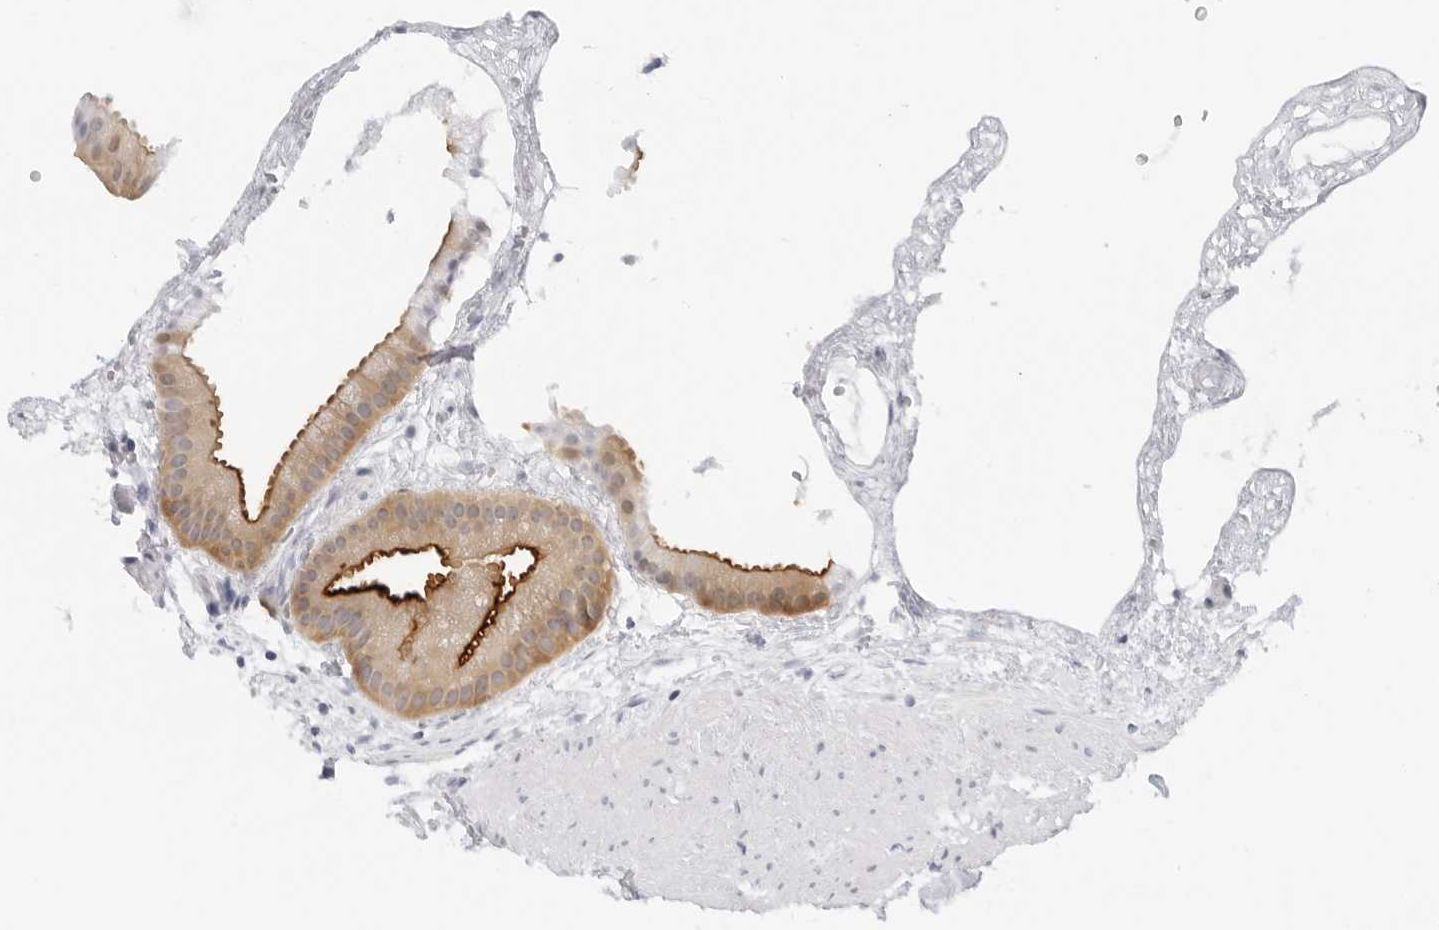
{"staining": {"intensity": "strong", "quantity": ">75%", "location": "cytoplasmic/membranous"}, "tissue": "gallbladder", "cell_type": "Glandular cells", "image_type": "normal", "snomed": [{"axis": "morphology", "description": "Normal tissue, NOS"}, {"axis": "topography", "description": "Gallbladder"}], "caption": "A brown stain shows strong cytoplasmic/membranous staining of a protein in glandular cells of unremarkable human gallbladder.", "gene": "SLC9A3R1", "patient": {"sex": "female", "age": 64}}